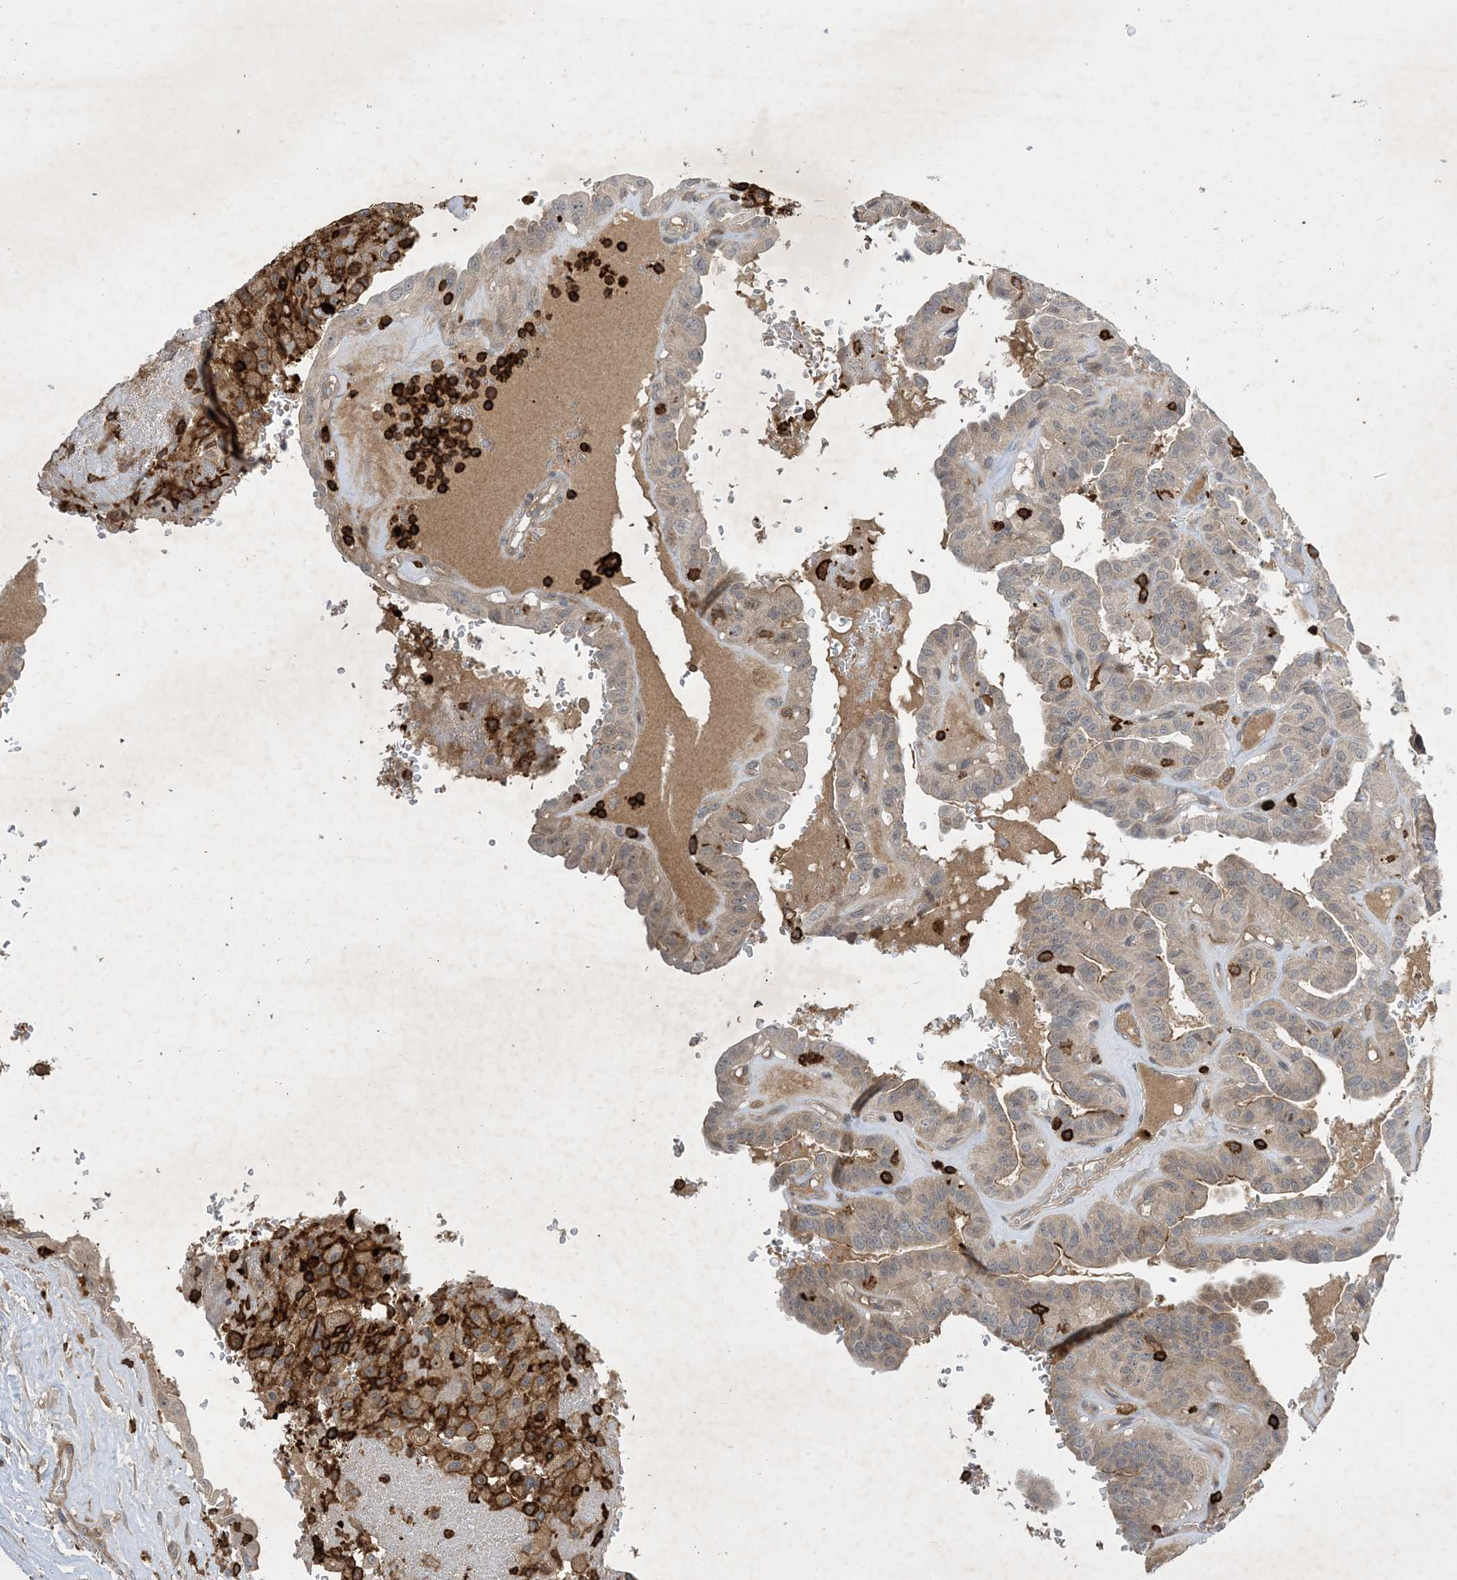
{"staining": {"intensity": "weak", "quantity": "25%-75%", "location": "cytoplasmic/membranous"}, "tissue": "thyroid cancer", "cell_type": "Tumor cells", "image_type": "cancer", "snomed": [{"axis": "morphology", "description": "Papillary adenocarcinoma, NOS"}, {"axis": "topography", "description": "Thyroid gland"}], "caption": "A low amount of weak cytoplasmic/membranous positivity is seen in approximately 25%-75% of tumor cells in thyroid cancer (papillary adenocarcinoma) tissue. (brown staining indicates protein expression, while blue staining denotes nuclei).", "gene": "AK9", "patient": {"sex": "male", "age": 77}}